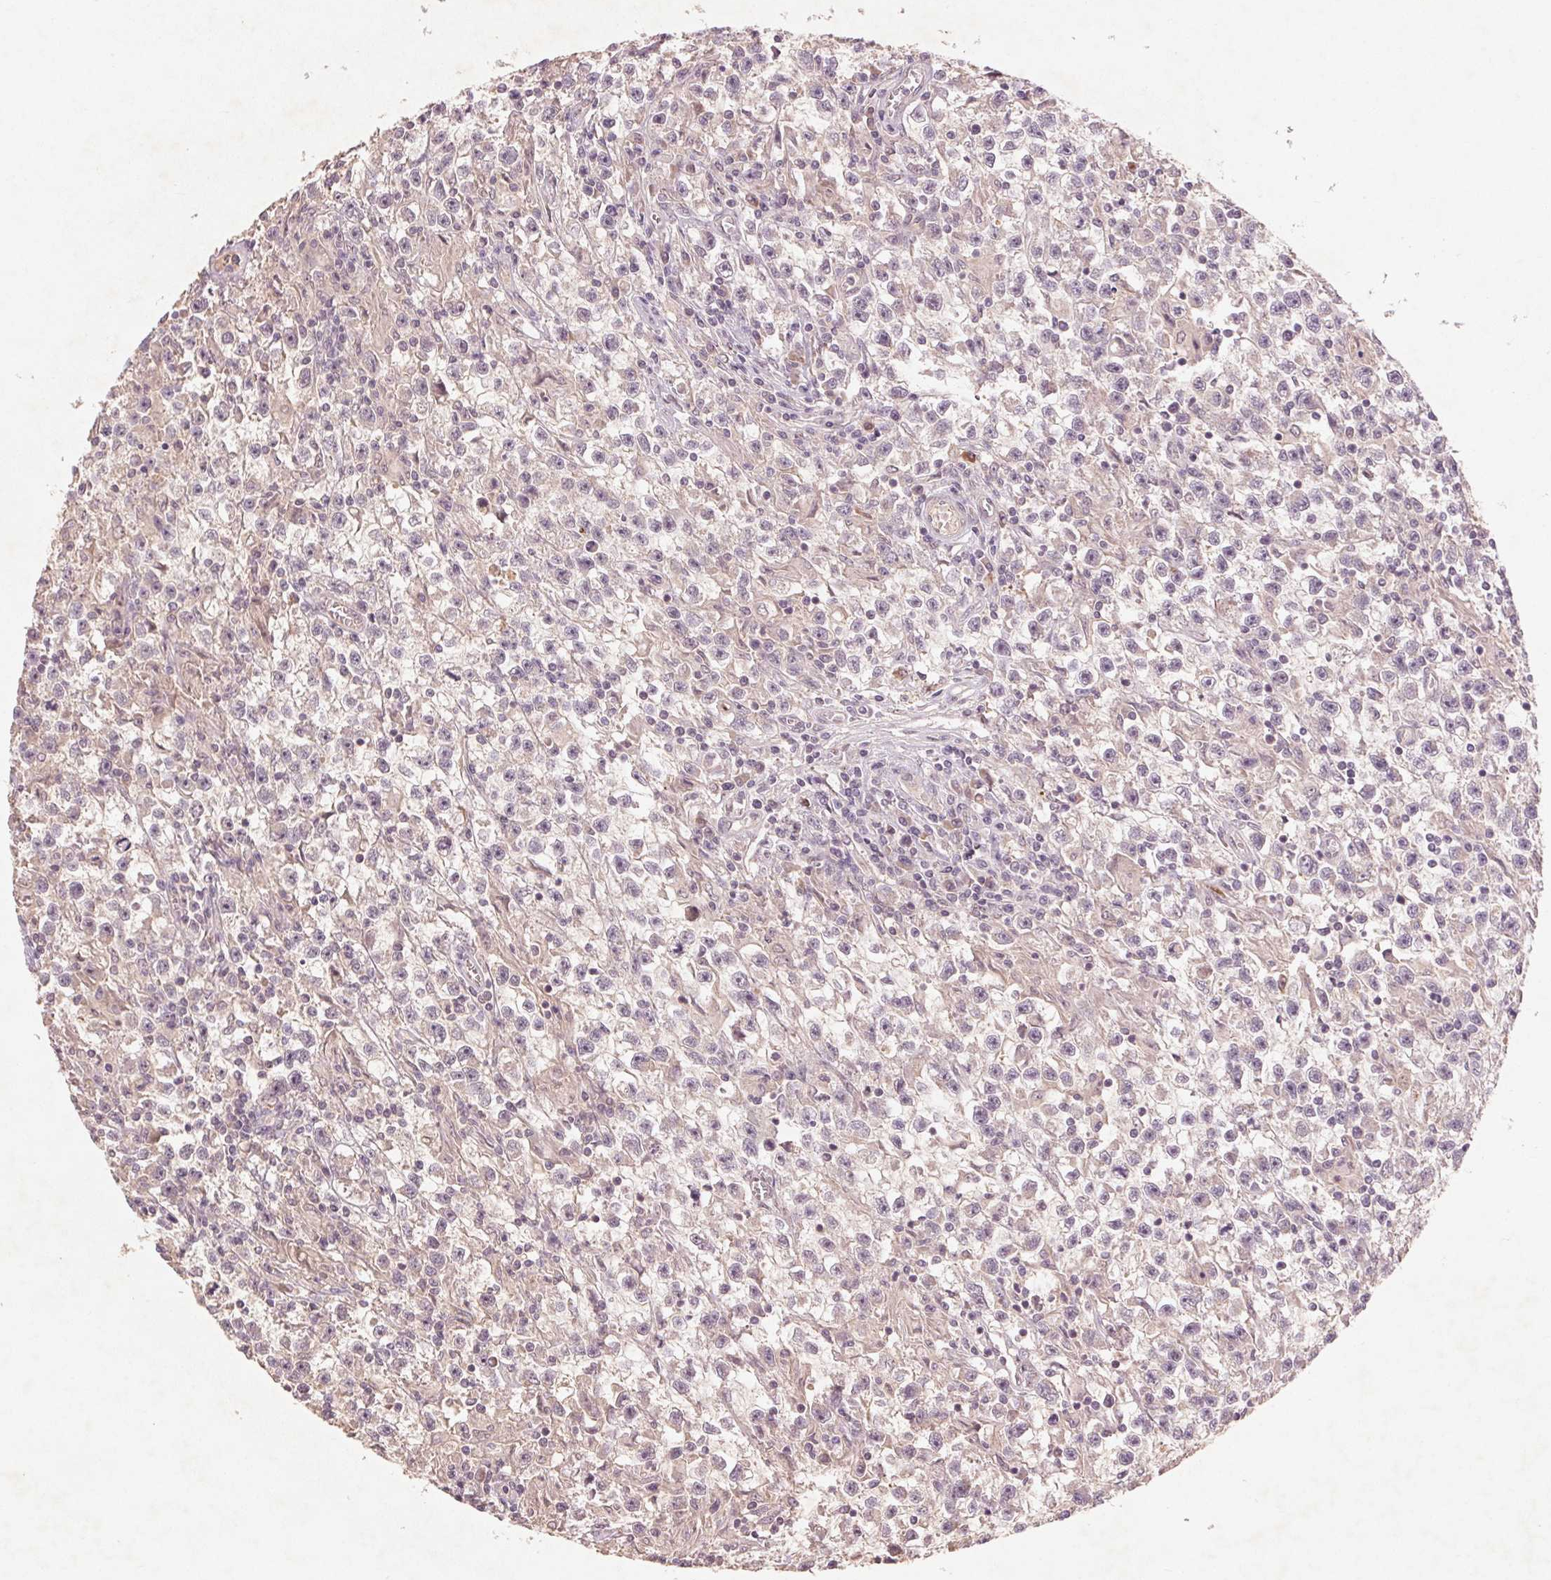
{"staining": {"intensity": "weak", "quantity": "25%-75%", "location": "cytoplasmic/membranous"}, "tissue": "testis cancer", "cell_type": "Tumor cells", "image_type": "cancer", "snomed": [{"axis": "morphology", "description": "Seminoma, NOS"}, {"axis": "topography", "description": "Testis"}], "caption": "Seminoma (testis) stained with a protein marker demonstrates weak staining in tumor cells.", "gene": "SMLR1", "patient": {"sex": "male", "age": 31}}